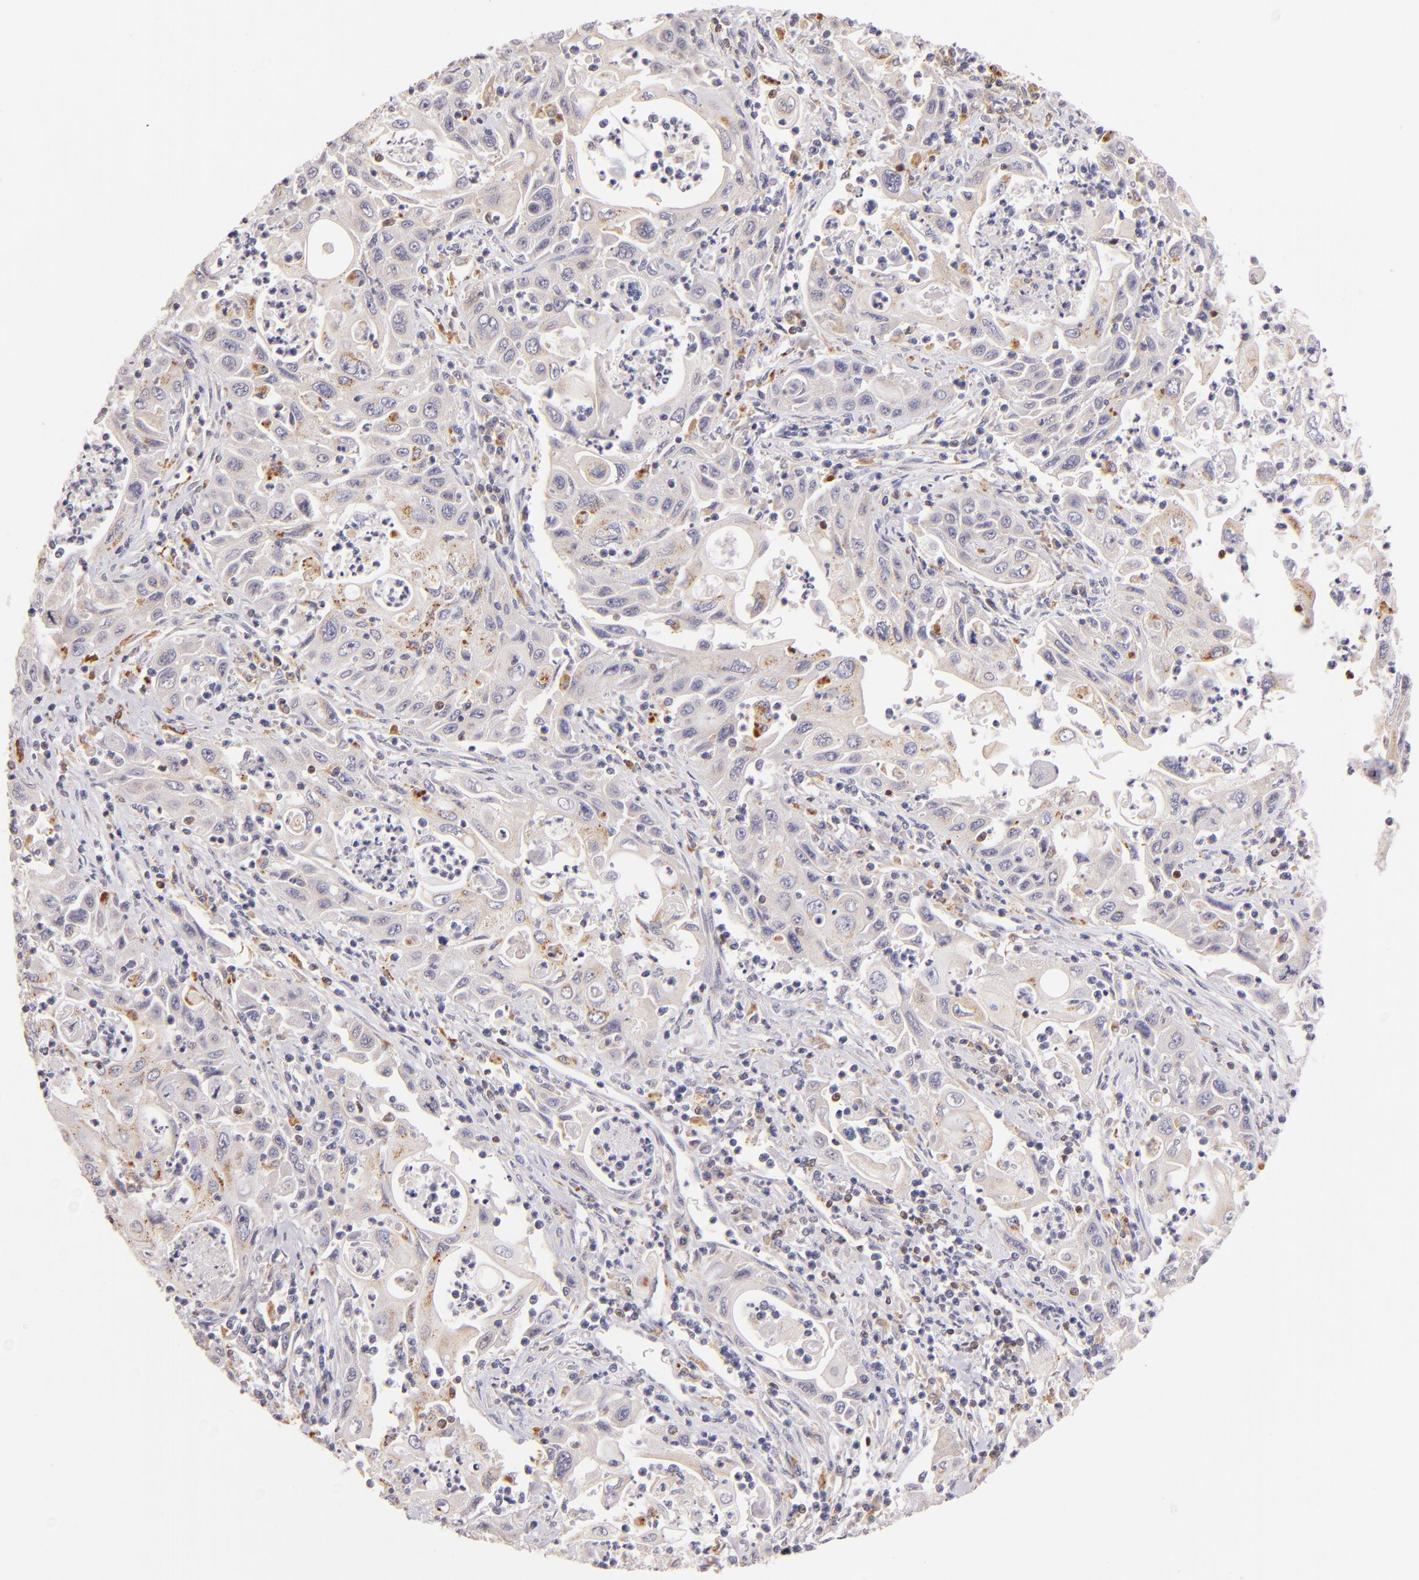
{"staining": {"intensity": "weak", "quantity": "<25%", "location": "cytoplasmic/membranous"}, "tissue": "pancreatic cancer", "cell_type": "Tumor cells", "image_type": "cancer", "snomed": [{"axis": "morphology", "description": "Adenocarcinoma, NOS"}, {"axis": "topography", "description": "Pancreas"}], "caption": "This is an IHC photomicrograph of human pancreatic cancer (adenocarcinoma). There is no staining in tumor cells.", "gene": "ZAP70", "patient": {"sex": "male", "age": 70}}